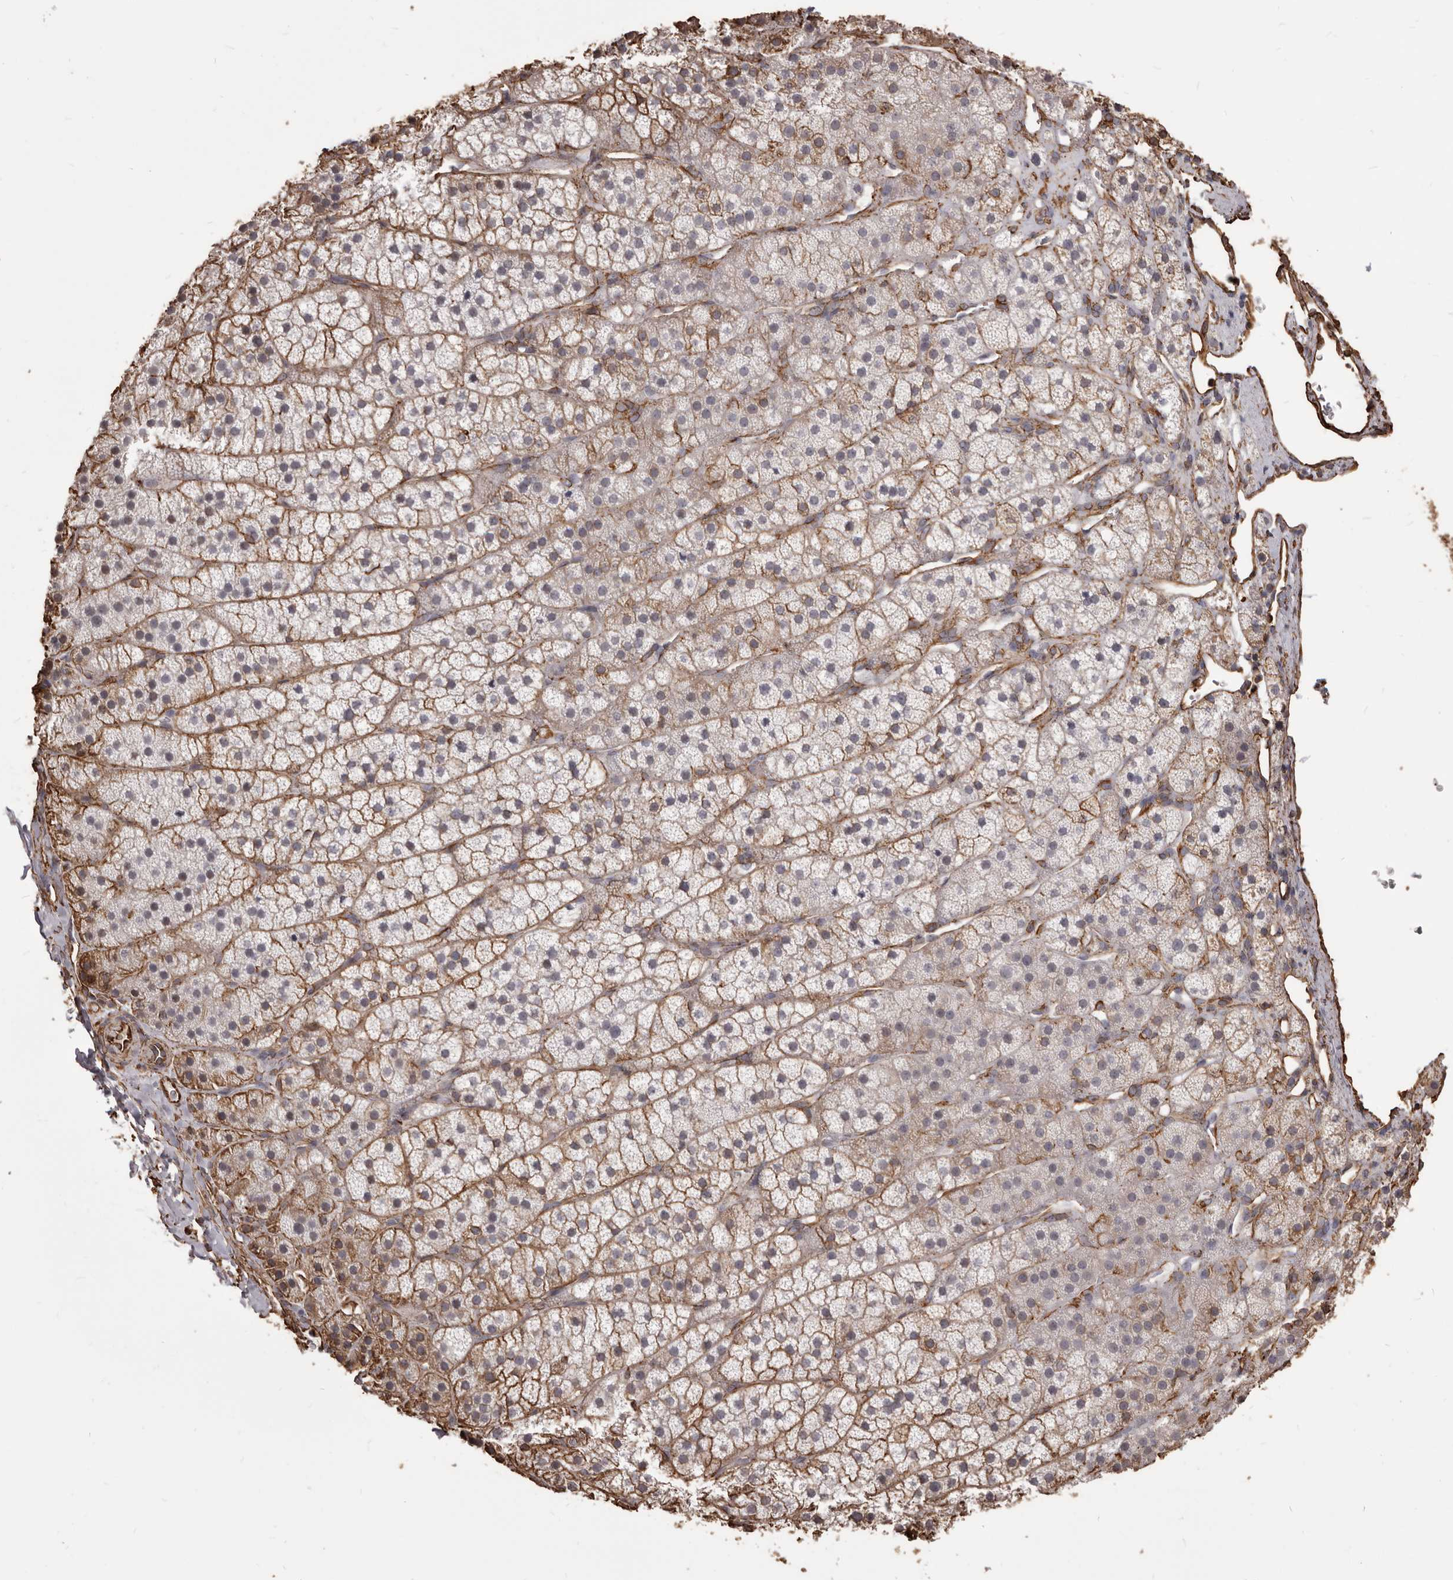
{"staining": {"intensity": "moderate", "quantity": "<25%", "location": "cytoplasmic/membranous"}, "tissue": "adrenal gland", "cell_type": "Glandular cells", "image_type": "normal", "snomed": [{"axis": "morphology", "description": "Normal tissue, NOS"}, {"axis": "topography", "description": "Adrenal gland"}], "caption": "A photomicrograph showing moderate cytoplasmic/membranous expression in about <25% of glandular cells in normal adrenal gland, as visualized by brown immunohistochemical staining.", "gene": "MTURN", "patient": {"sex": "female", "age": 44}}